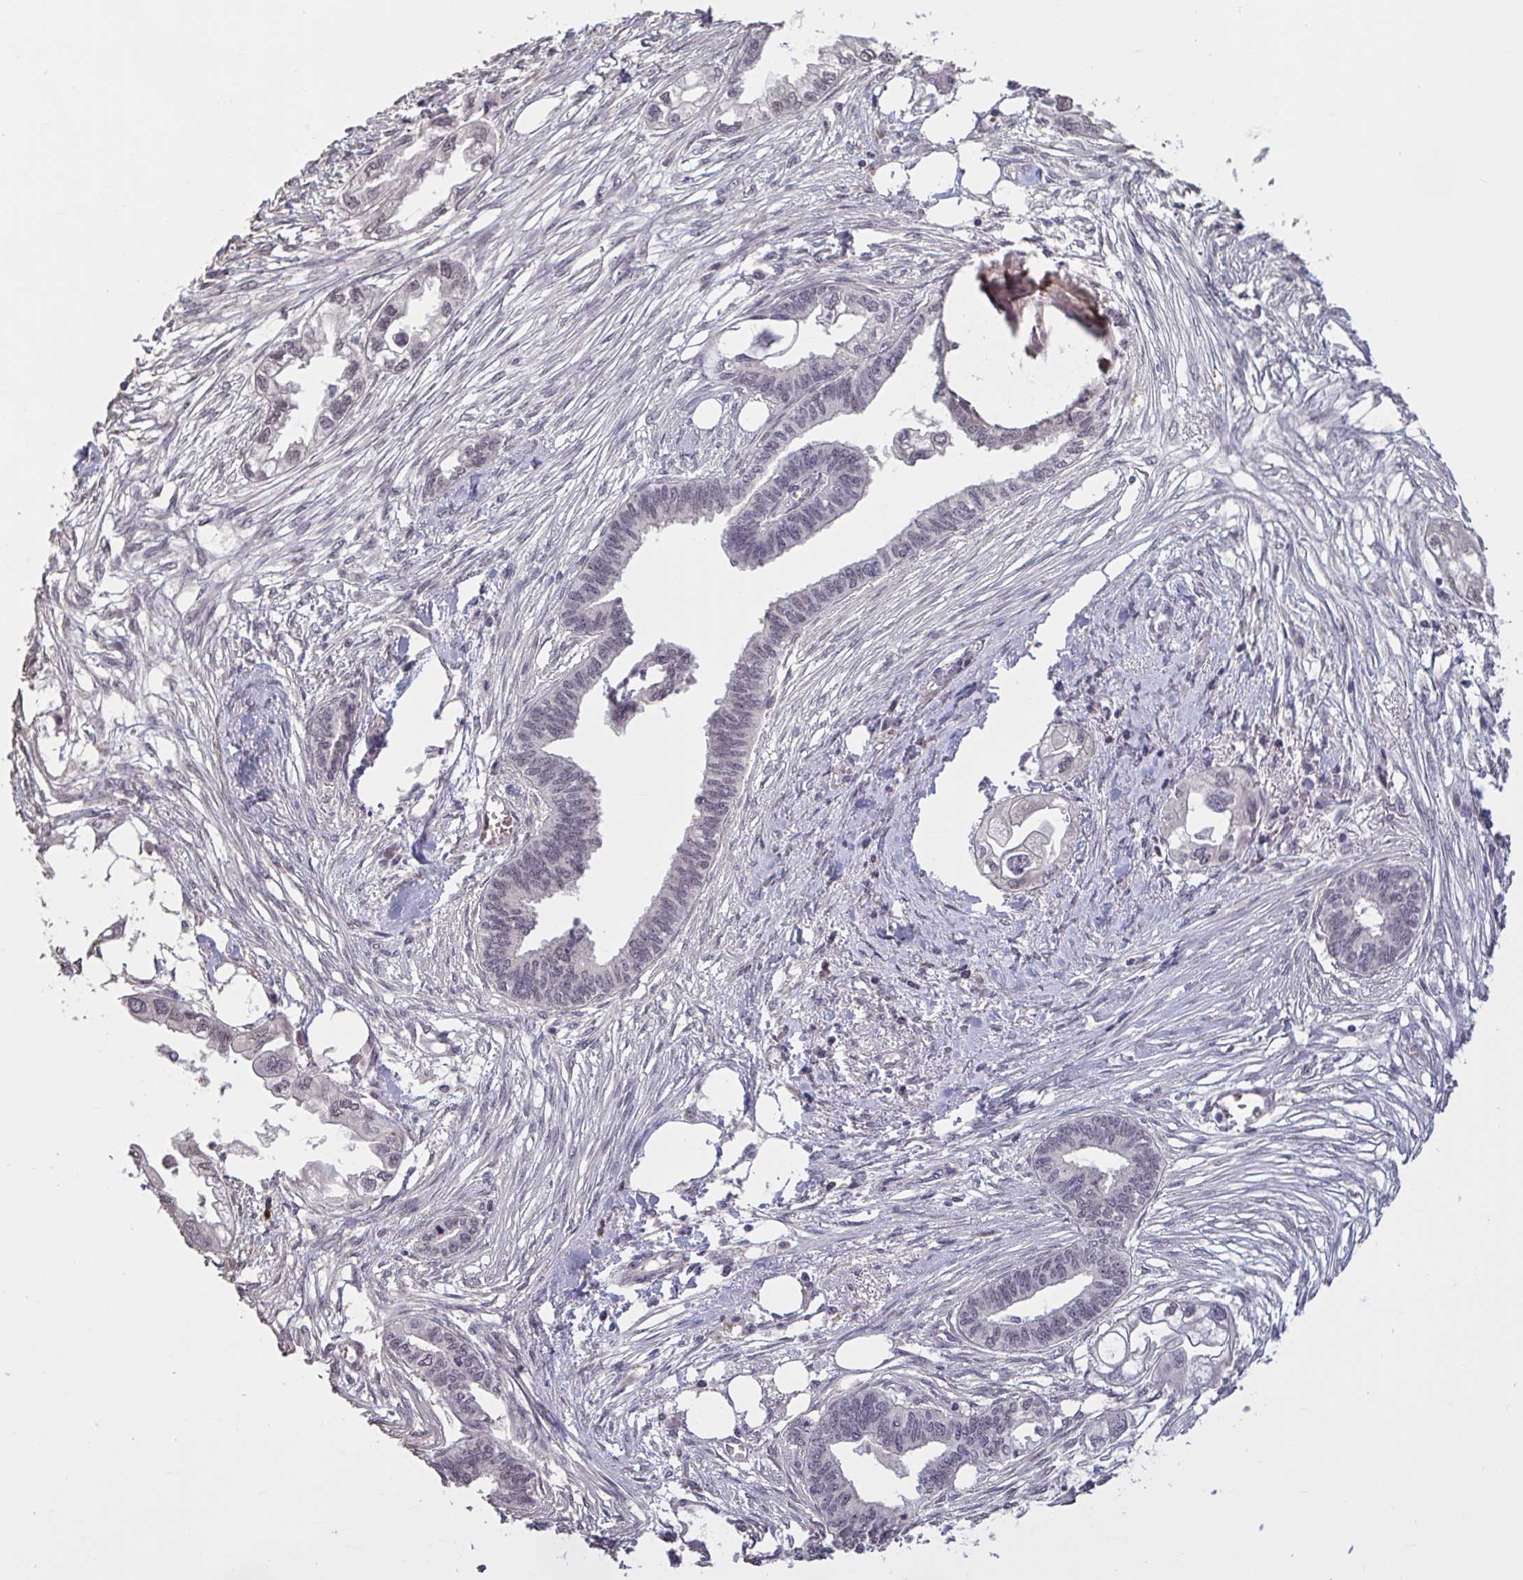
{"staining": {"intensity": "negative", "quantity": "none", "location": "none"}, "tissue": "endometrial cancer", "cell_type": "Tumor cells", "image_type": "cancer", "snomed": [{"axis": "morphology", "description": "Adenocarcinoma, NOS"}, {"axis": "morphology", "description": "Adenocarcinoma, metastatic, NOS"}, {"axis": "topography", "description": "Adipose tissue"}, {"axis": "topography", "description": "Endometrium"}], "caption": "Endometrial cancer stained for a protein using immunohistochemistry (IHC) exhibits no expression tumor cells.", "gene": "ZNF414", "patient": {"sex": "female", "age": 67}}